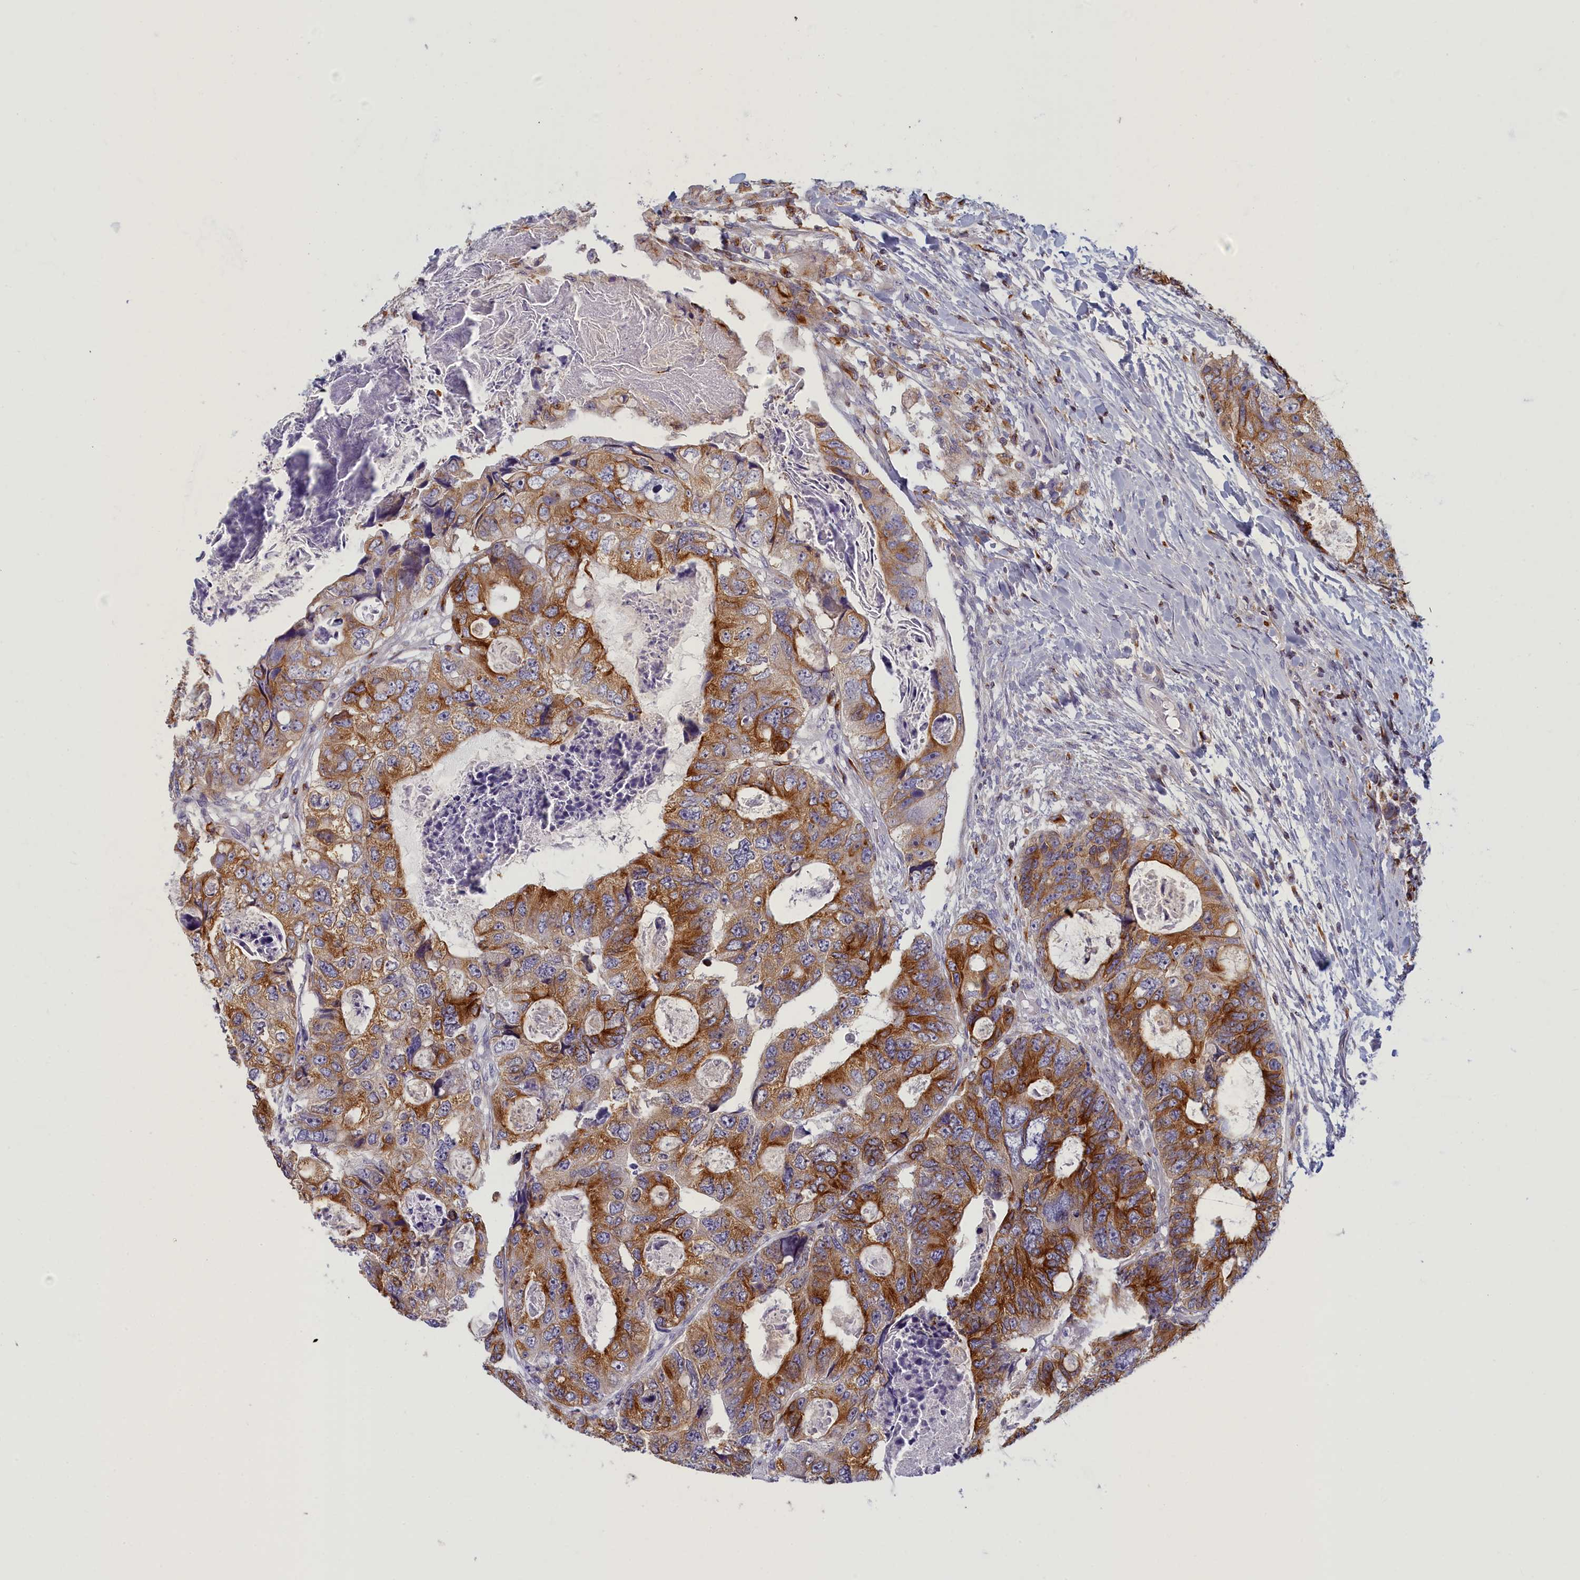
{"staining": {"intensity": "strong", "quantity": ">75%", "location": "cytoplasmic/membranous"}, "tissue": "colorectal cancer", "cell_type": "Tumor cells", "image_type": "cancer", "snomed": [{"axis": "morphology", "description": "Adenocarcinoma, NOS"}, {"axis": "topography", "description": "Rectum"}], "caption": "A brown stain shows strong cytoplasmic/membranous staining of a protein in human colorectal adenocarcinoma tumor cells.", "gene": "NOL10", "patient": {"sex": "male", "age": 59}}